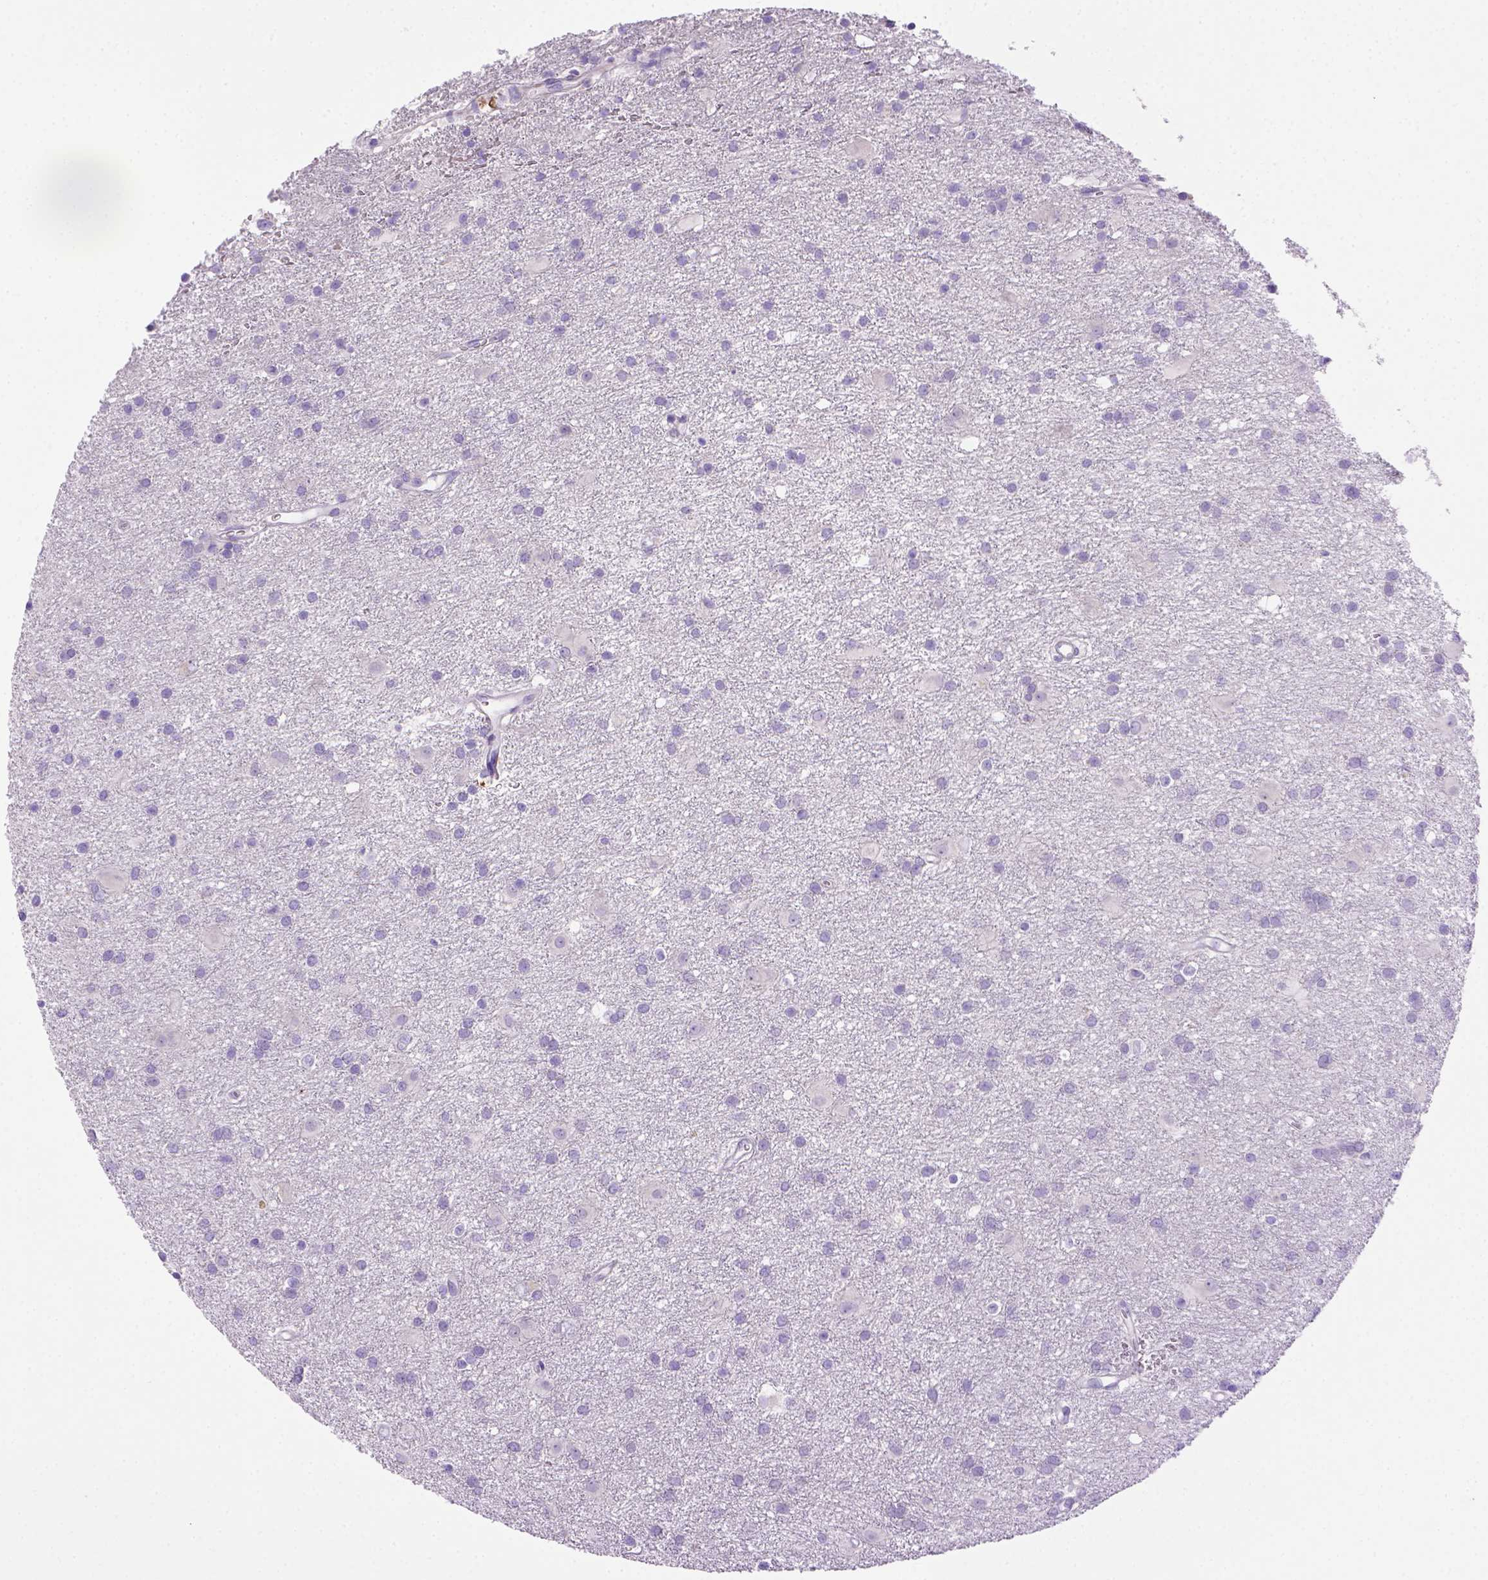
{"staining": {"intensity": "negative", "quantity": "none", "location": "none"}, "tissue": "glioma", "cell_type": "Tumor cells", "image_type": "cancer", "snomed": [{"axis": "morphology", "description": "Glioma, malignant, Low grade"}, {"axis": "topography", "description": "Brain"}], "caption": "High power microscopy micrograph of an IHC photomicrograph of glioma, revealing no significant staining in tumor cells.", "gene": "BAAT", "patient": {"sex": "male", "age": 58}}